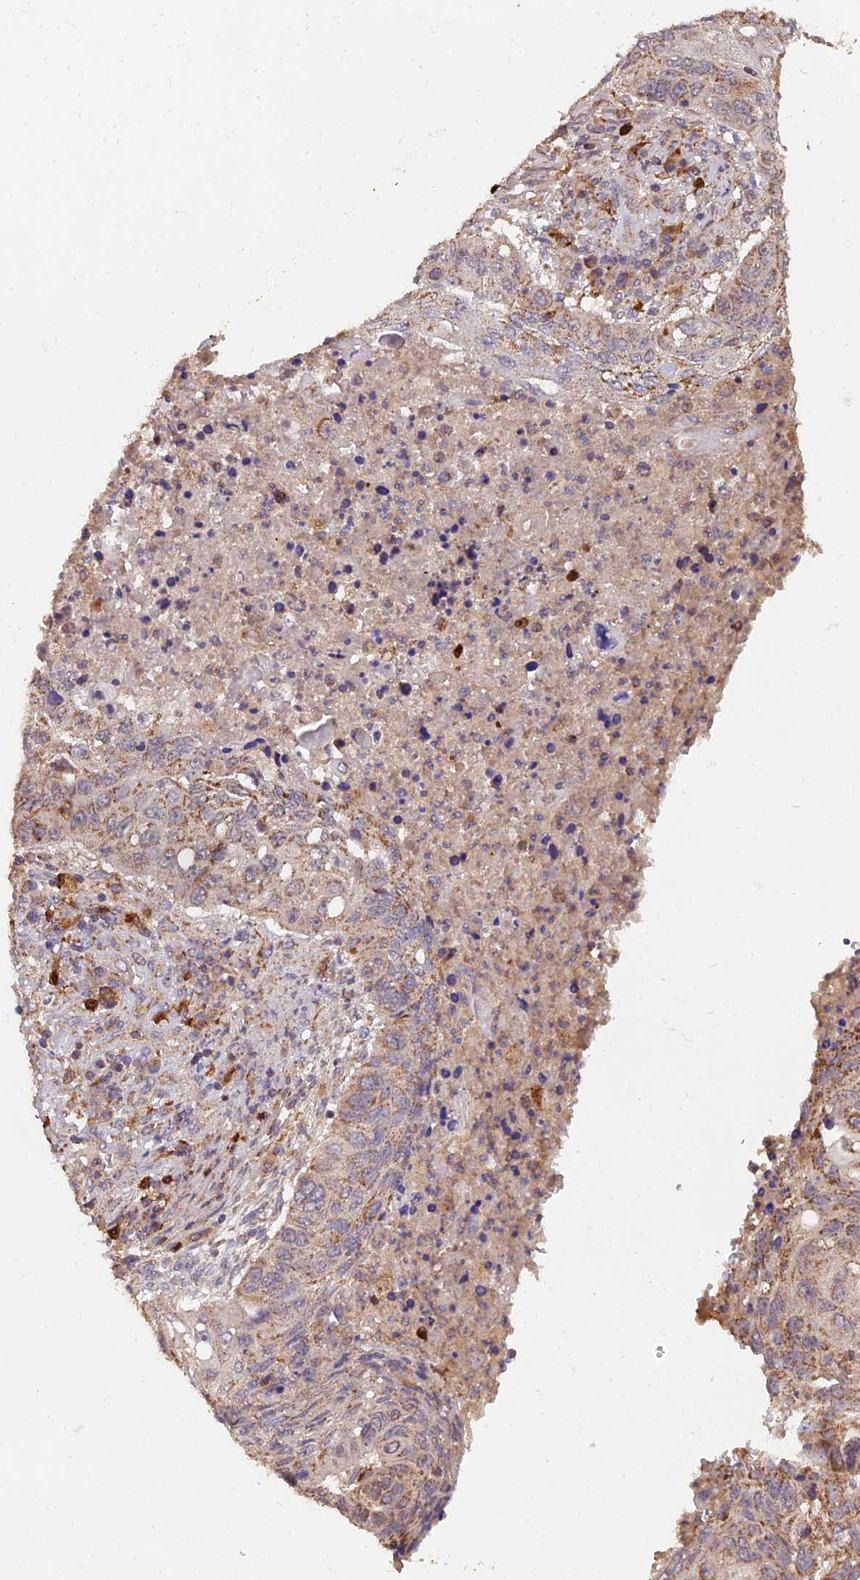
{"staining": {"intensity": "moderate", "quantity": ">75%", "location": "cytoplasmic/membranous"}, "tissue": "lung cancer", "cell_type": "Tumor cells", "image_type": "cancer", "snomed": [{"axis": "morphology", "description": "Squamous cell carcinoma, NOS"}, {"axis": "topography", "description": "Lung"}], "caption": "IHC histopathology image of neoplastic tissue: human lung cancer (squamous cell carcinoma) stained using immunohistochemistry shows medium levels of moderate protein expression localized specifically in the cytoplasmic/membranous of tumor cells, appearing as a cytoplasmic/membranous brown color.", "gene": "IFT22", "patient": {"sex": "female", "age": 63}}